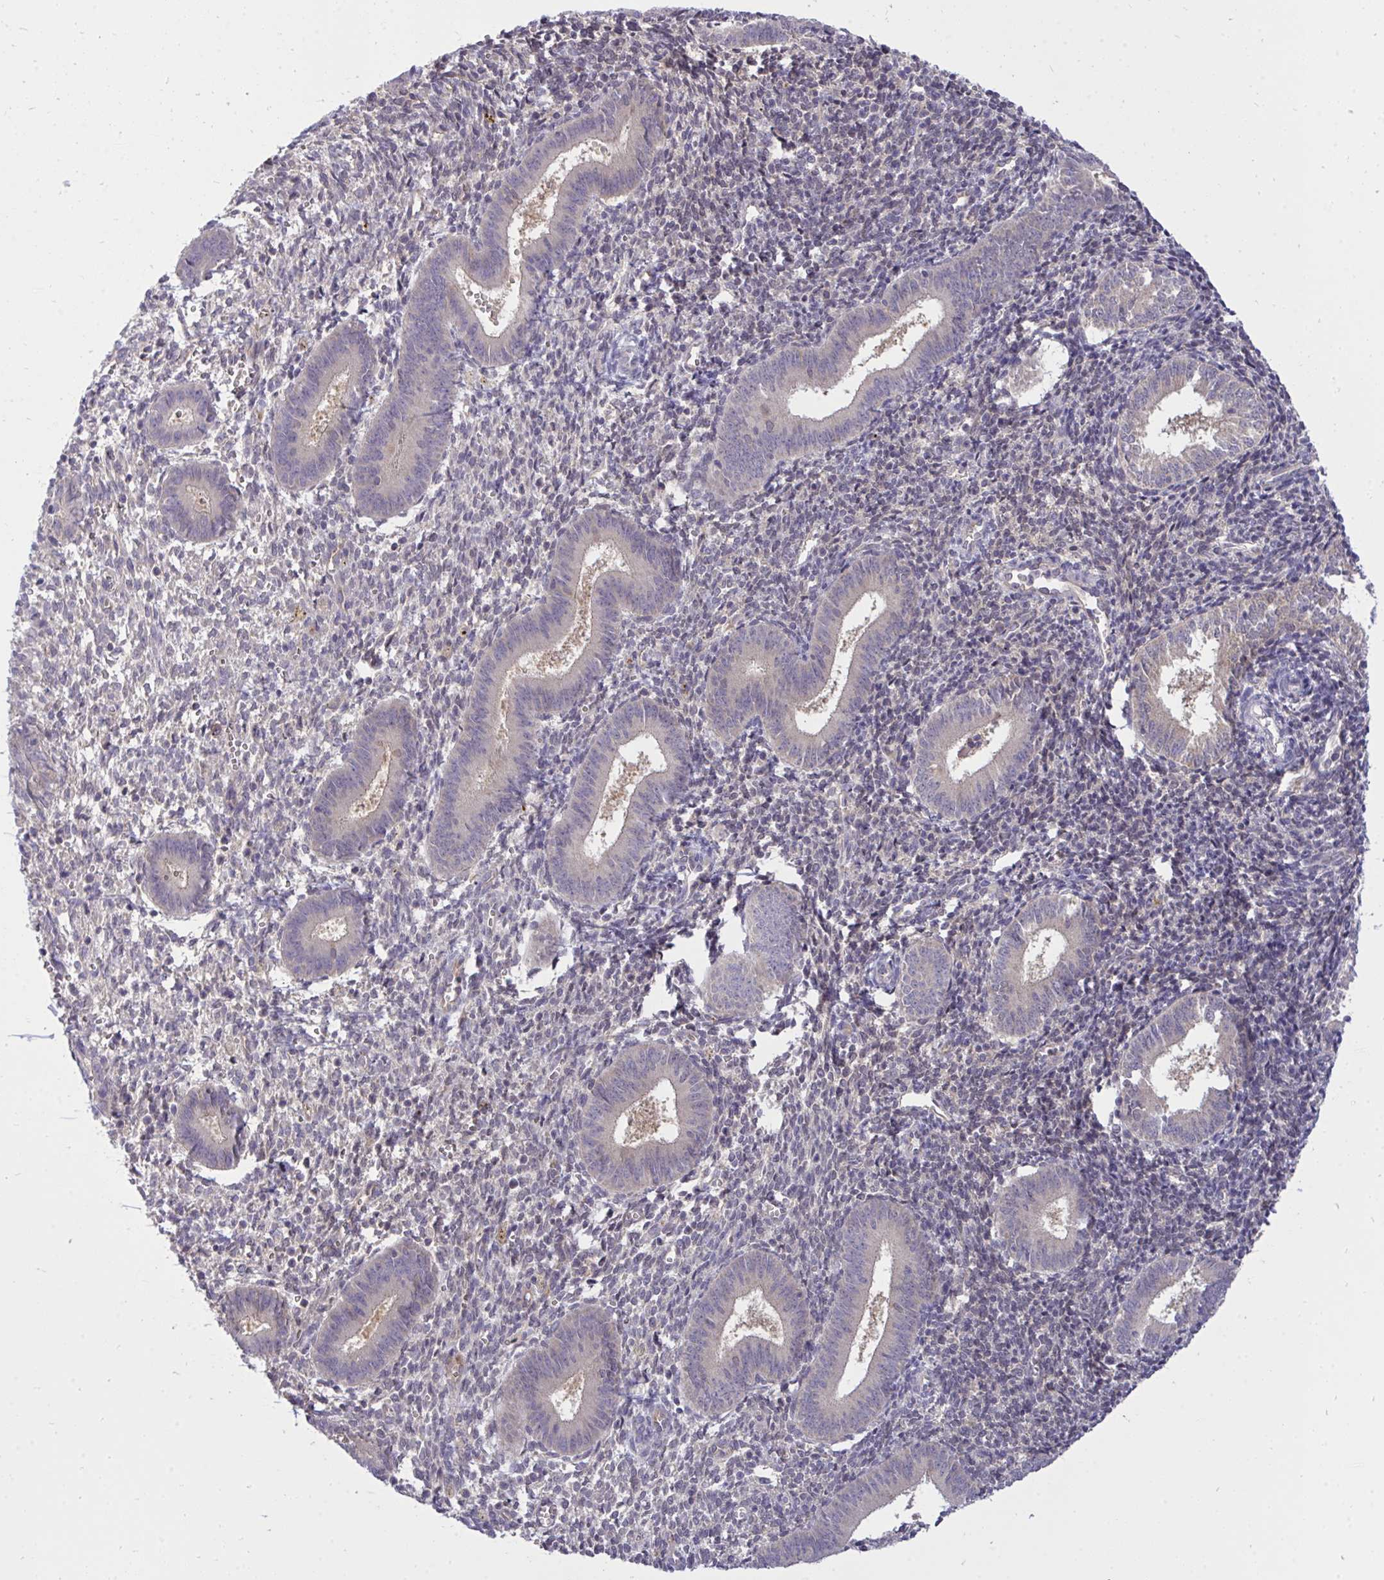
{"staining": {"intensity": "negative", "quantity": "none", "location": "none"}, "tissue": "endometrium", "cell_type": "Cells in endometrial stroma", "image_type": "normal", "snomed": [{"axis": "morphology", "description": "Normal tissue, NOS"}, {"axis": "topography", "description": "Endometrium"}], "caption": "This is an IHC micrograph of unremarkable human endometrium. There is no positivity in cells in endometrial stroma.", "gene": "C19orf54", "patient": {"sex": "female", "age": 25}}